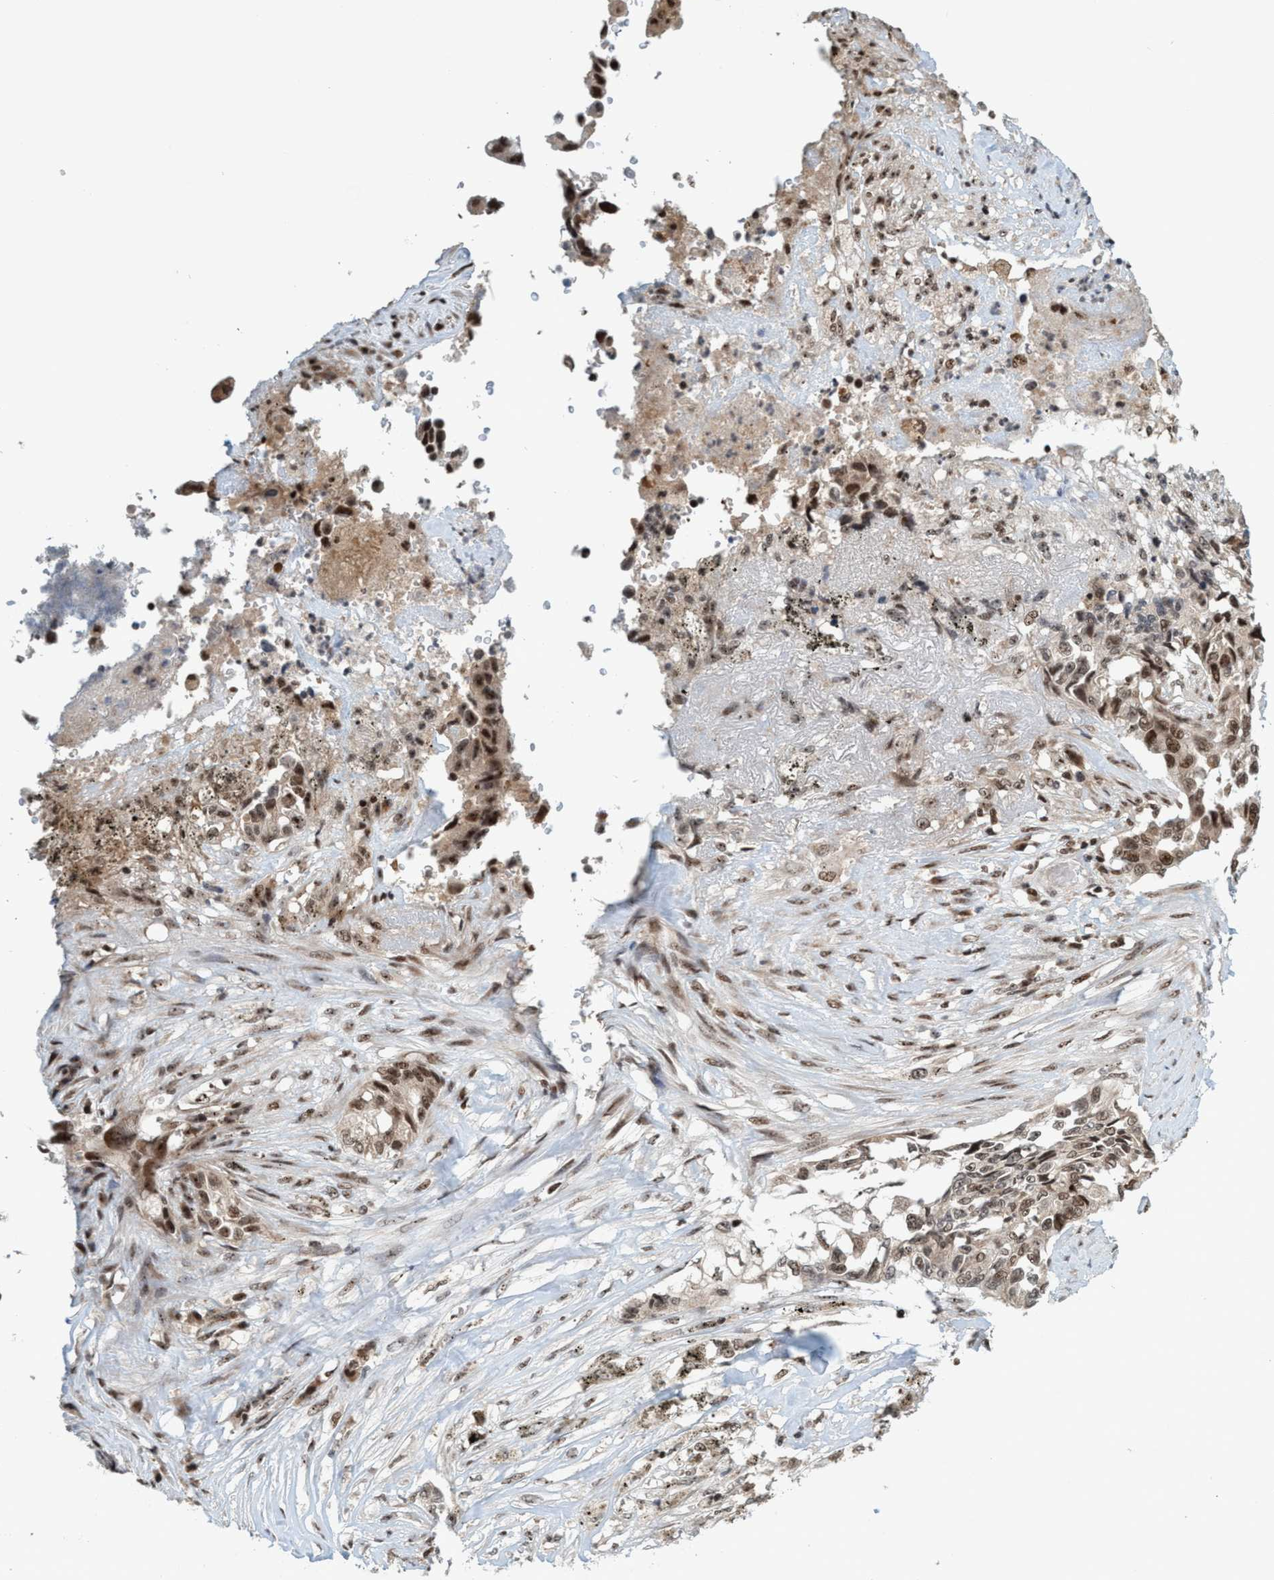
{"staining": {"intensity": "moderate", "quantity": ">75%", "location": "nuclear"}, "tissue": "lung cancer", "cell_type": "Tumor cells", "image_type": "cancer", "snomed": [{"axis": "morphology", "description": "Adenocarcinoma, NOS"}, {"axis": "topography", "description": "Lung"}], "caption": "The photomicrograph shows immunohistochemical staining of adenocarcinoma (lung). There is moderate nuclear positivity is identified in about >75% of tumor cells. Using DAB (3,3'-diaminobenzidine) (brown) and hematoxylin (blue) stains, captured at high magnification using brightfield microscopy.", "gene": "SMCR8", "patient": {"sex": "female", "age": 51}}